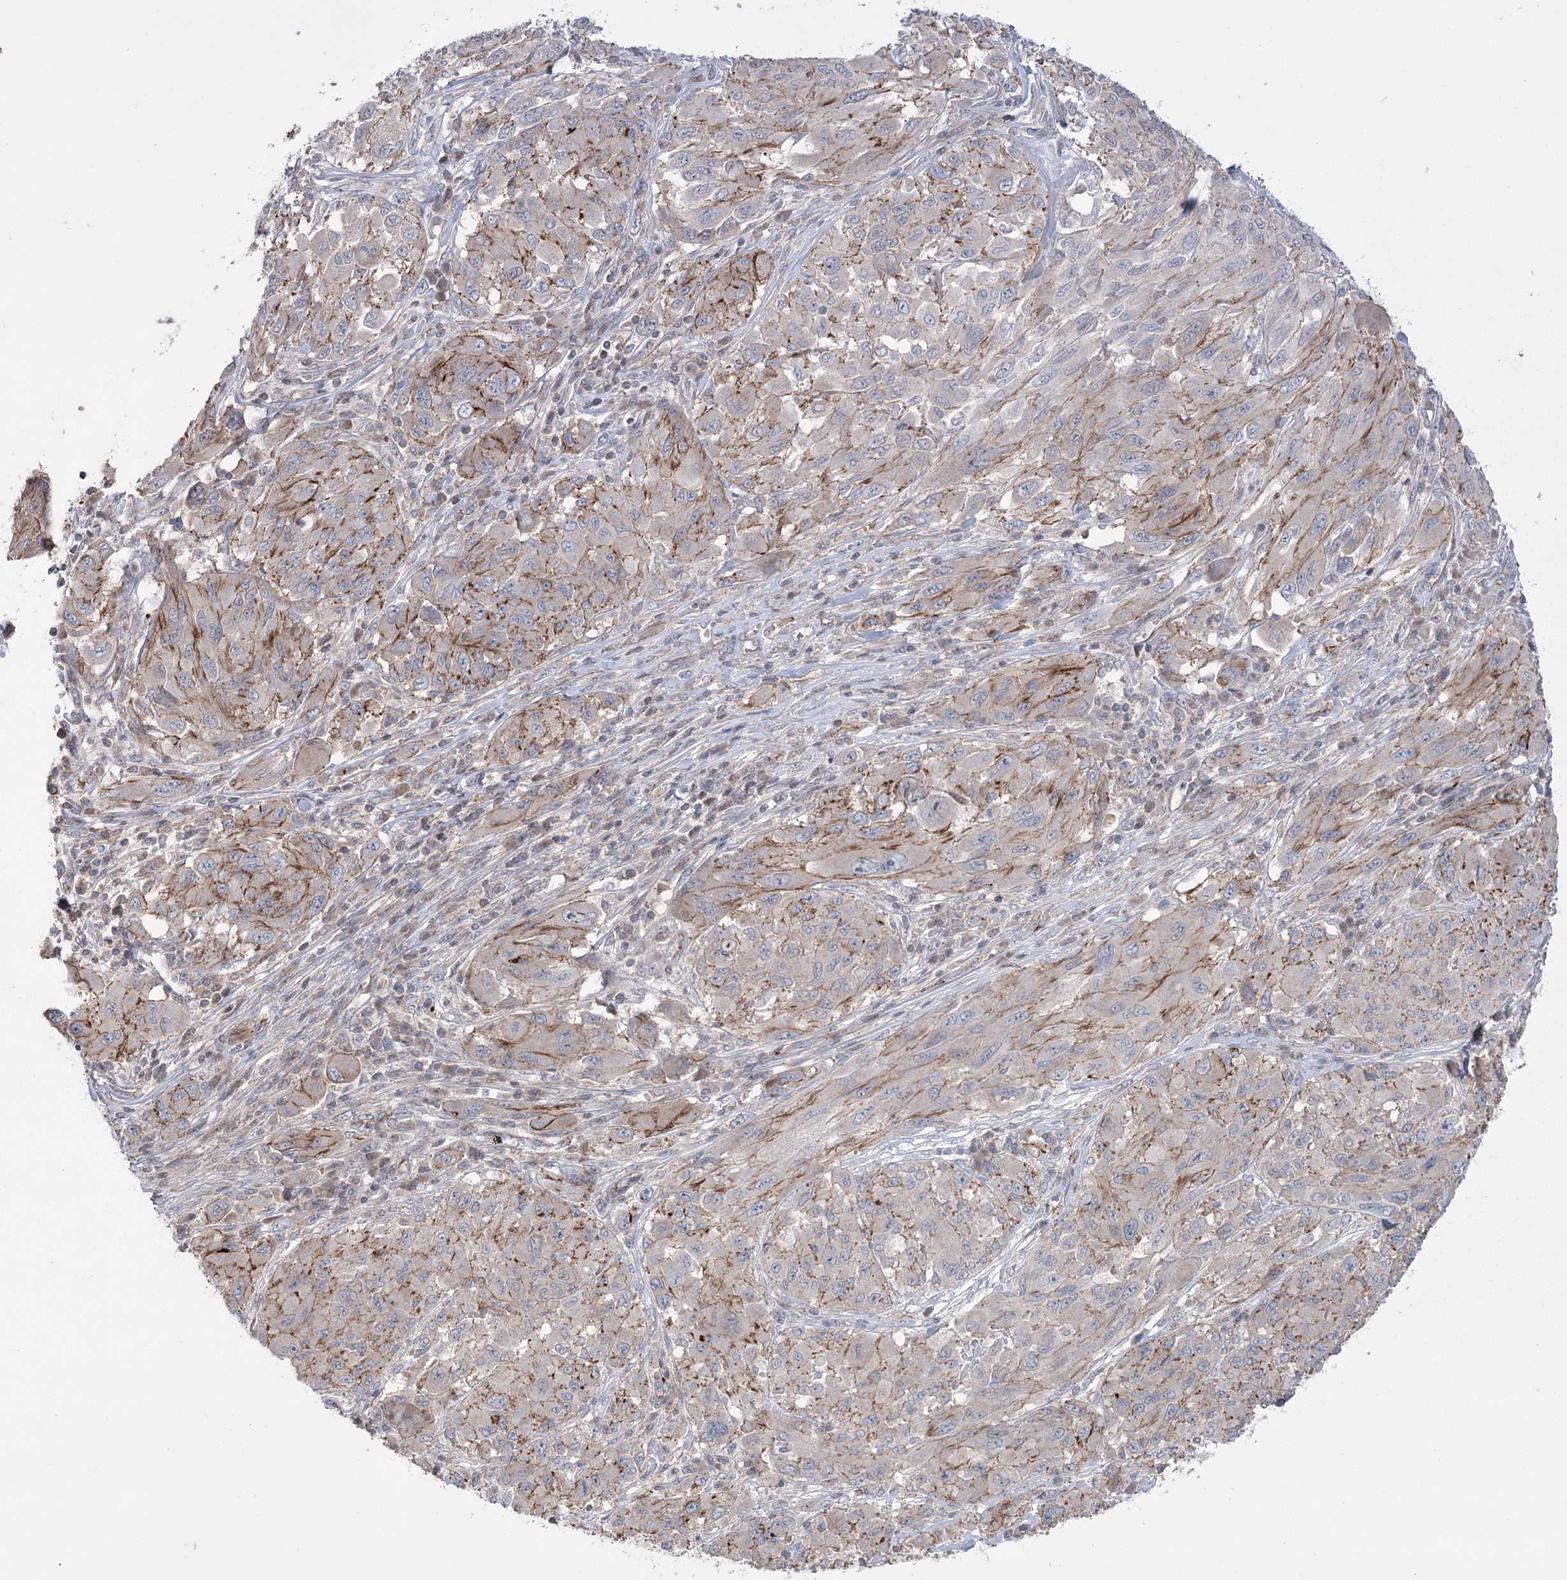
{"staining": {"intensity": "moderate", "quantity": "<25%", "location": "cytoplasmic/membranous"}, "tissue": "melanoma", "cell_type": "Tumor cells", "image_type": "cancer", "snomed": [{"axis": "morphology", "description": "Malignant melanoma, NOS"}, {"axis": "topography", "description": "Skin"}], "caption": "High-magnification brightfield microscopy of malignant melanoma stained with DAB (brown) and counterstained with hematoxylin (blue). tumor cells exhibit moderate cytoplasmic/membranous positivity is present in about<25% of cells.", "gene": "TRIM71", "patient": {"sex": "female", "age": 91}}